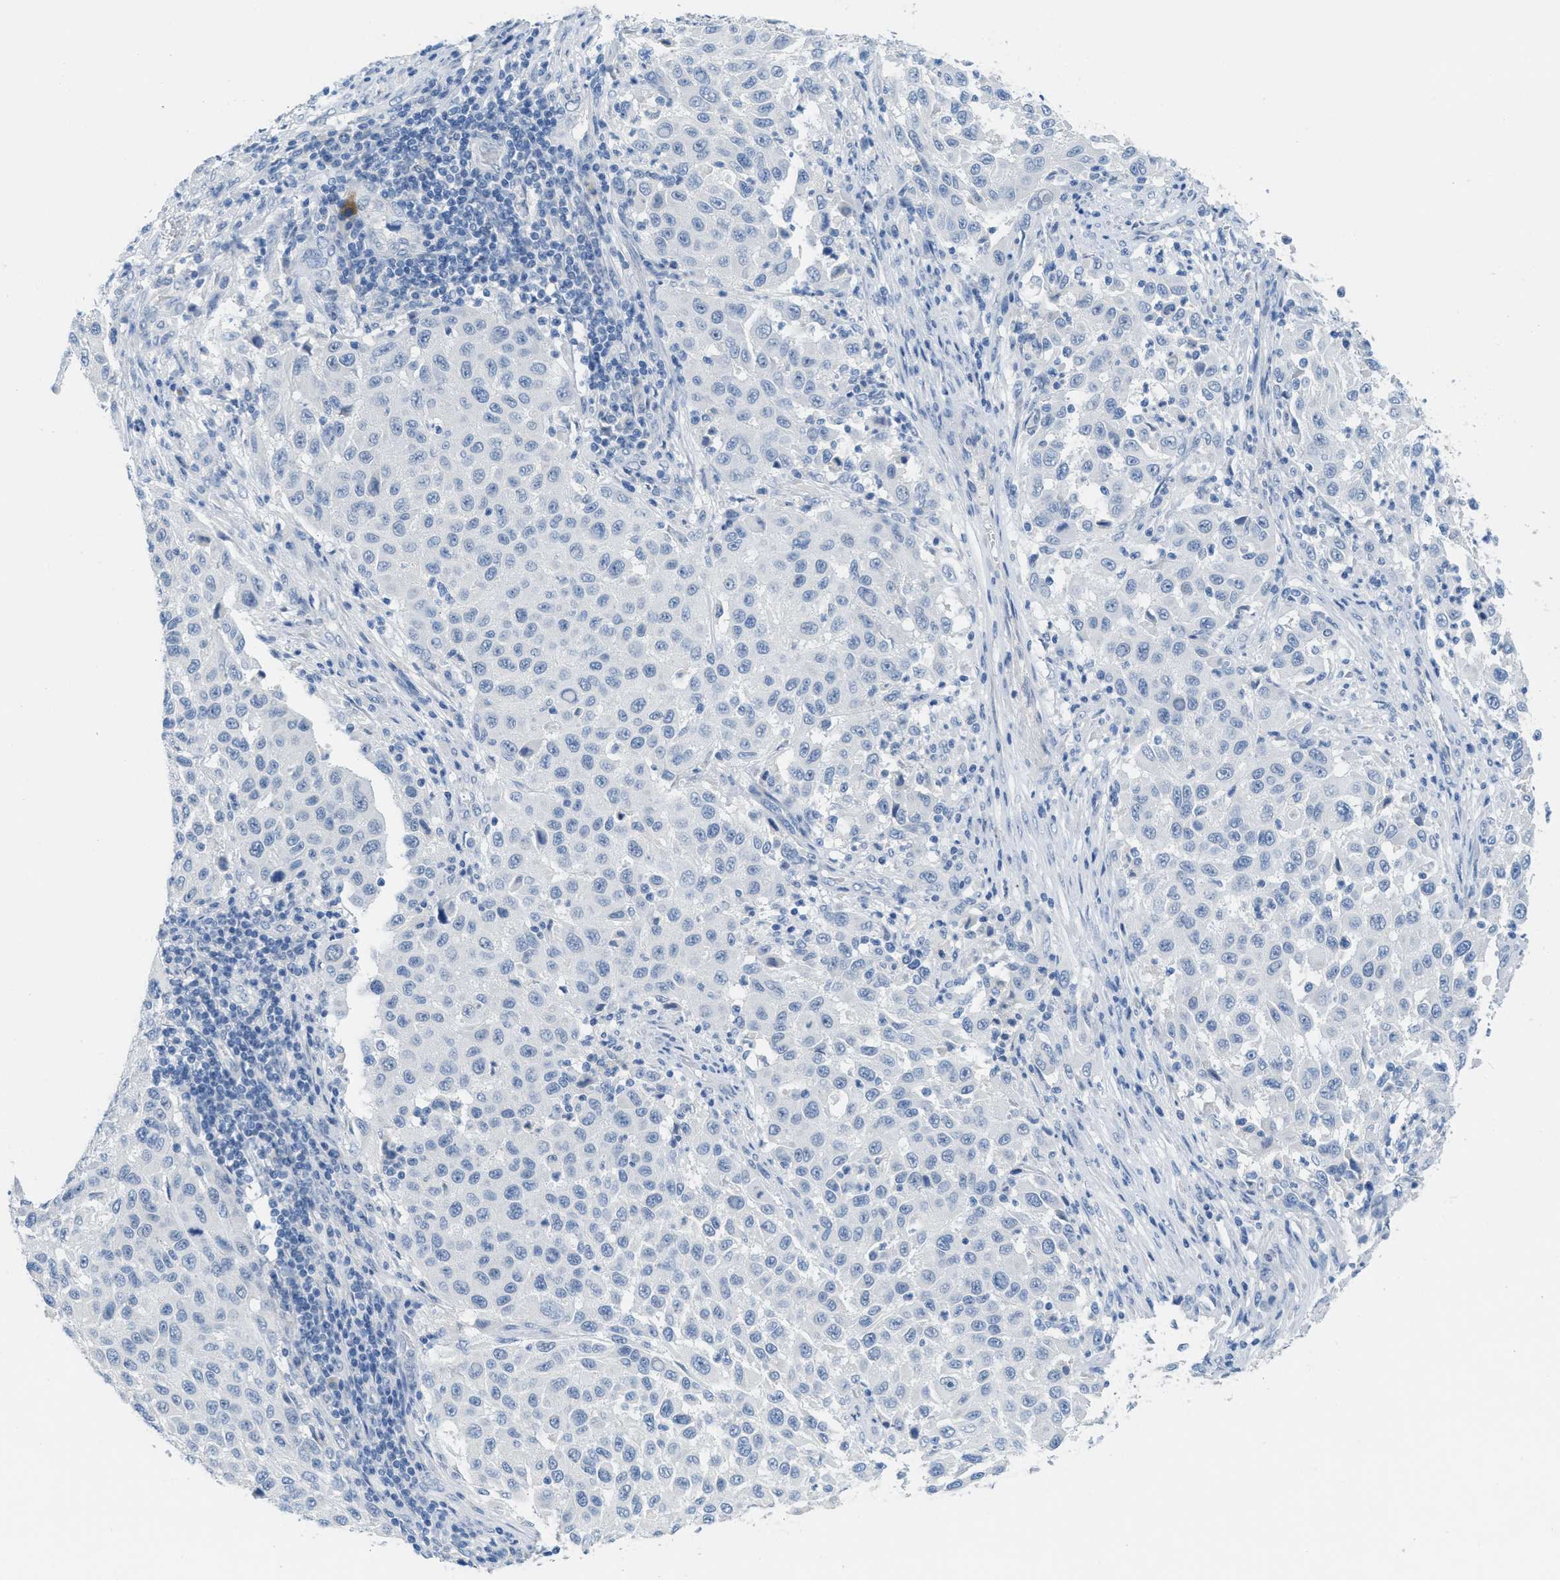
{"staining": {"intensity": "negative", "quantity": "none", "location": "none"}, "tissue": "melanoma", "cell_type": "Tumor cells", "image_type": "cancer", "snomed": [{"axis": "morphology", "description": "Malignant melanoma, Metastatic site"}, {"axis": "topography", "description": "Lymph node"}], "caption": "Protein analysis of melanoma shows no significant expression in tumor cells.", "gene": "HSF2", "patient": {"sex": "male", "age": 61}}